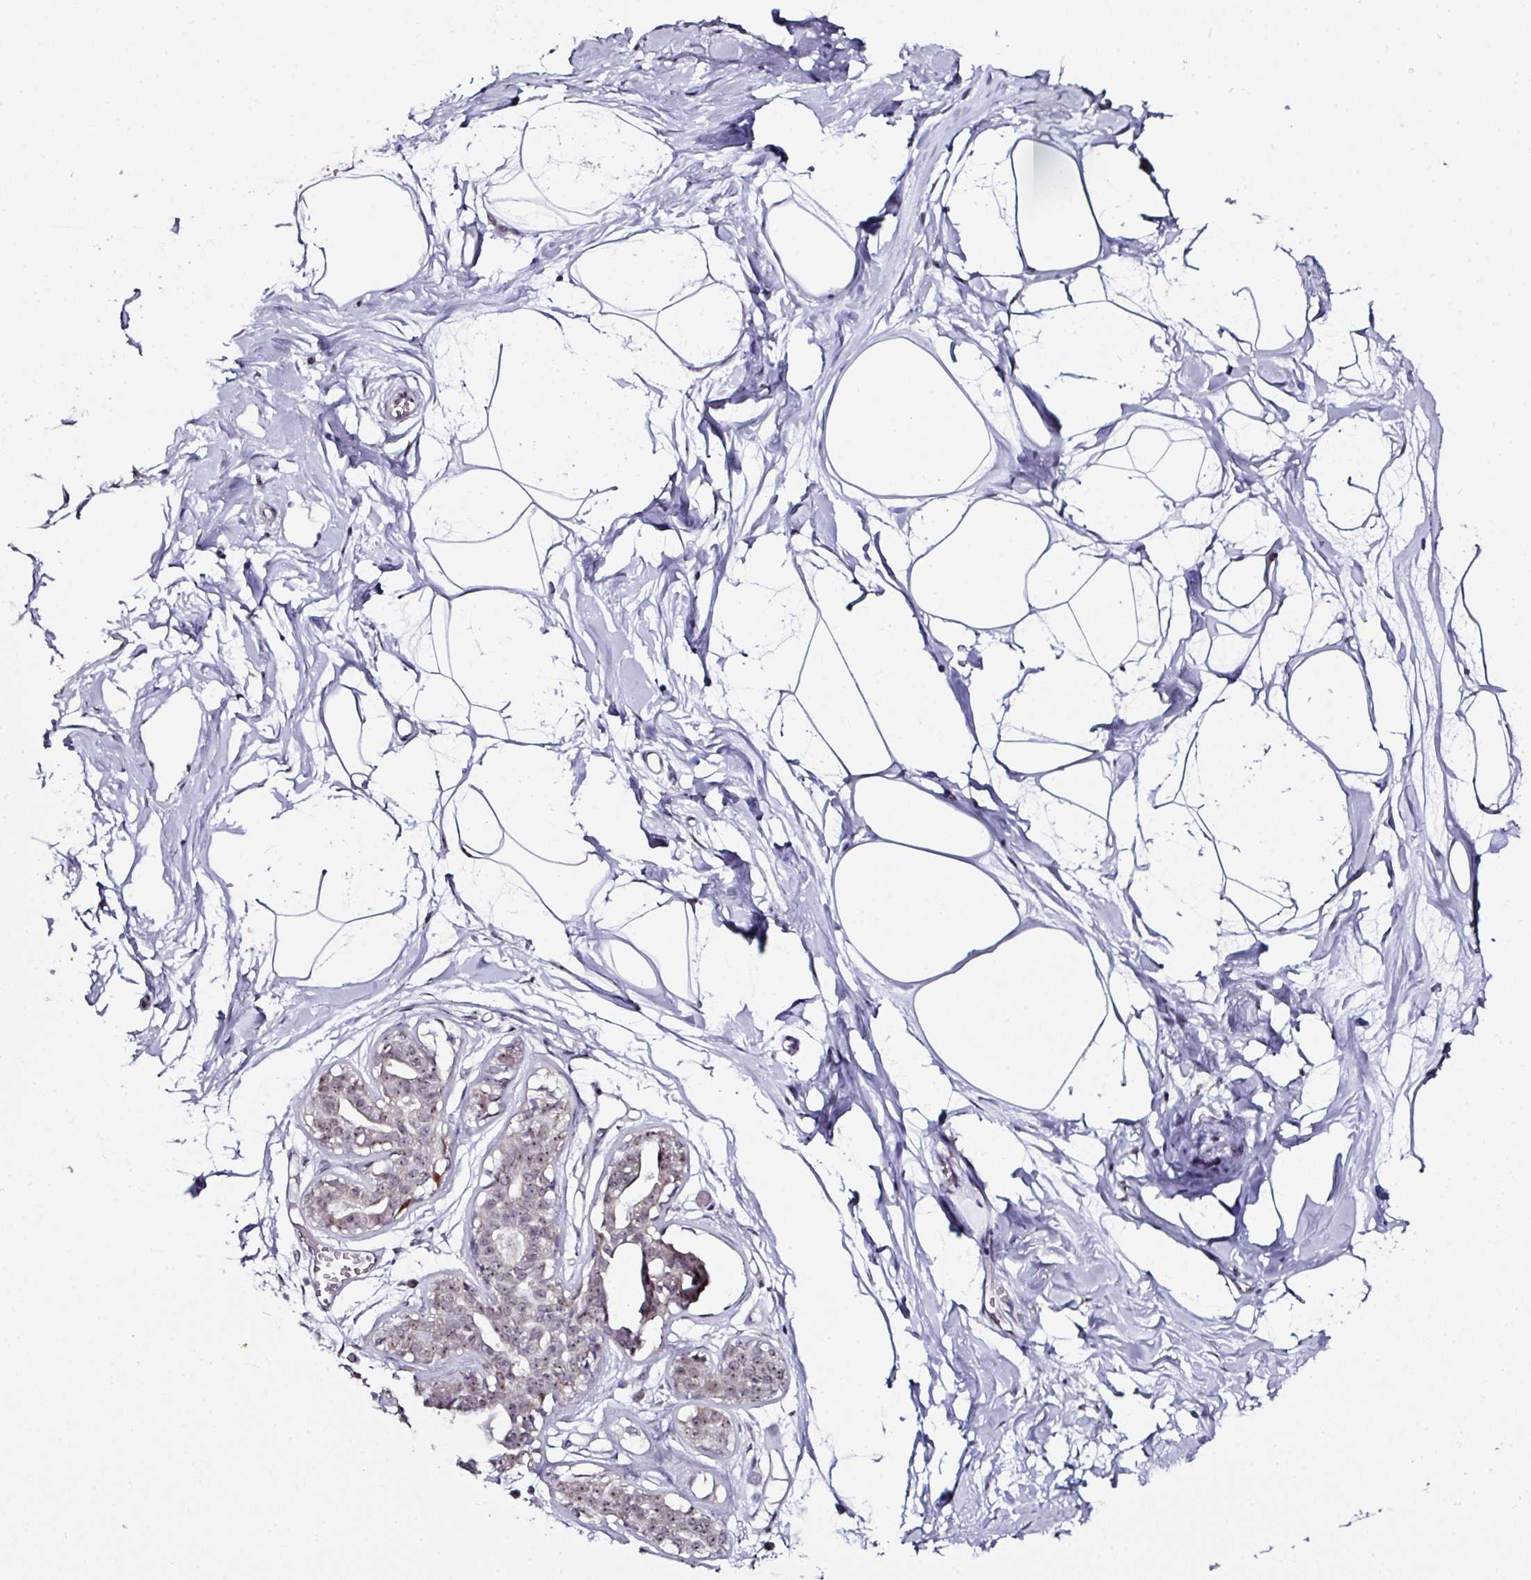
{"staining": {"intensity": "negative", "quantity": "none", "location": "none"}, "tissue": "breast", "cell_type": "Adipocytes", "image_type": "normal", "snomed": [{"axis": "morphology", "description": "Normal tissue, NOS"}, {"axis": "topography", "description": "Breast"}], "caption": "An image of human breast is negative for staining in adipocytes. (IHC, brightfield microscopy, high magnification).", "gene": "NACC2", "patient": {"sex": "female", "age": 45}}